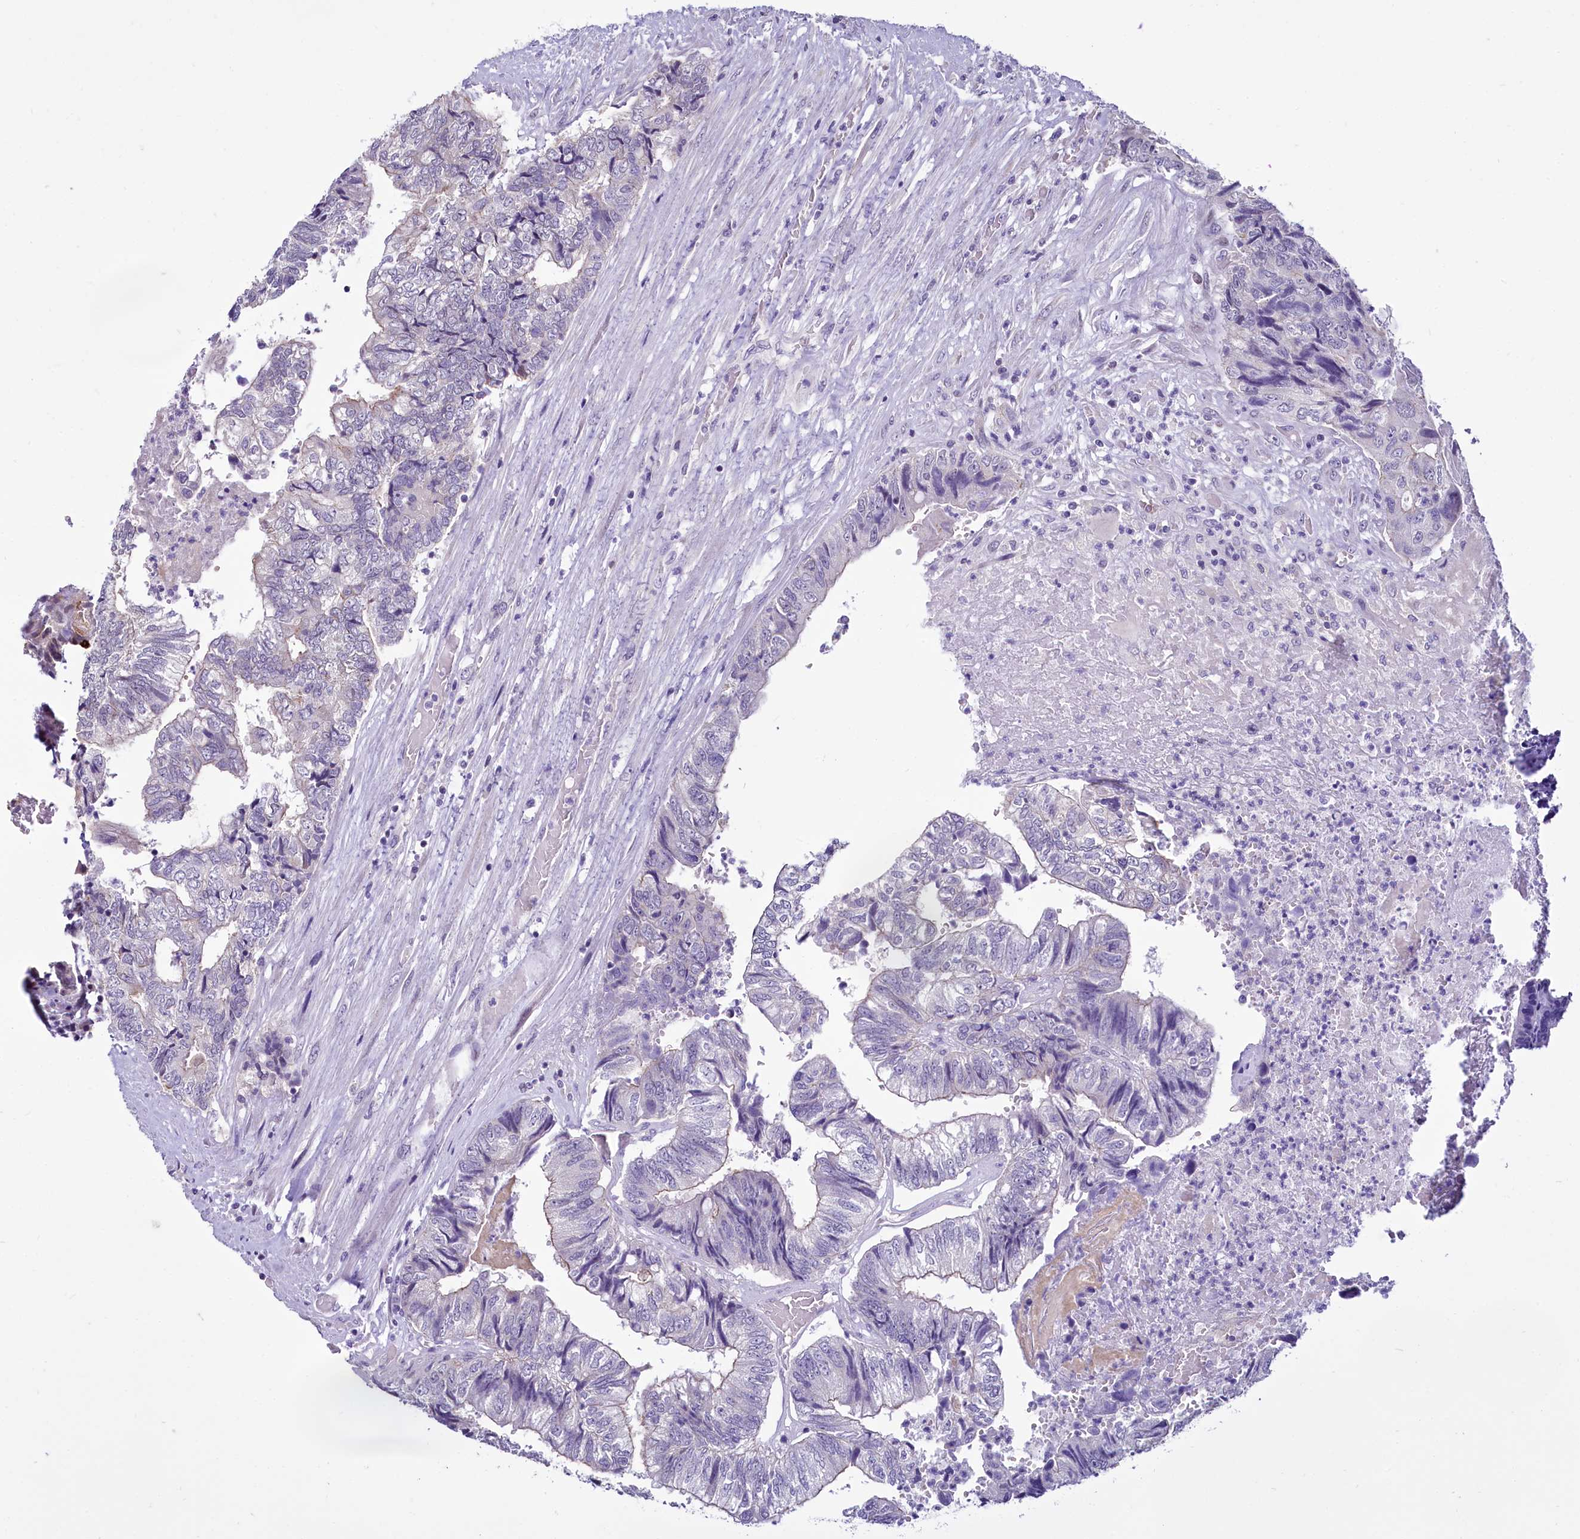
{"staining": {"intensity": "negative", "quantity": "none", "location": "none"}, "tissue": "colorectal cancer", "cell_type": "Tumor cells", "image_type": "cancer", "snomed": [{"axis": "morphology", "description": "Adenocarcinoma, NOS"}, {"axis": "topography", "description": "Colon"}], "caption": "This is a photomicrograph of immunohistochemistry staining of colorectal adenocarcinoma, which shows no expression in tumor cells.", "gene": "BANK1", "patient": {"sex": "female", "age": 67}}